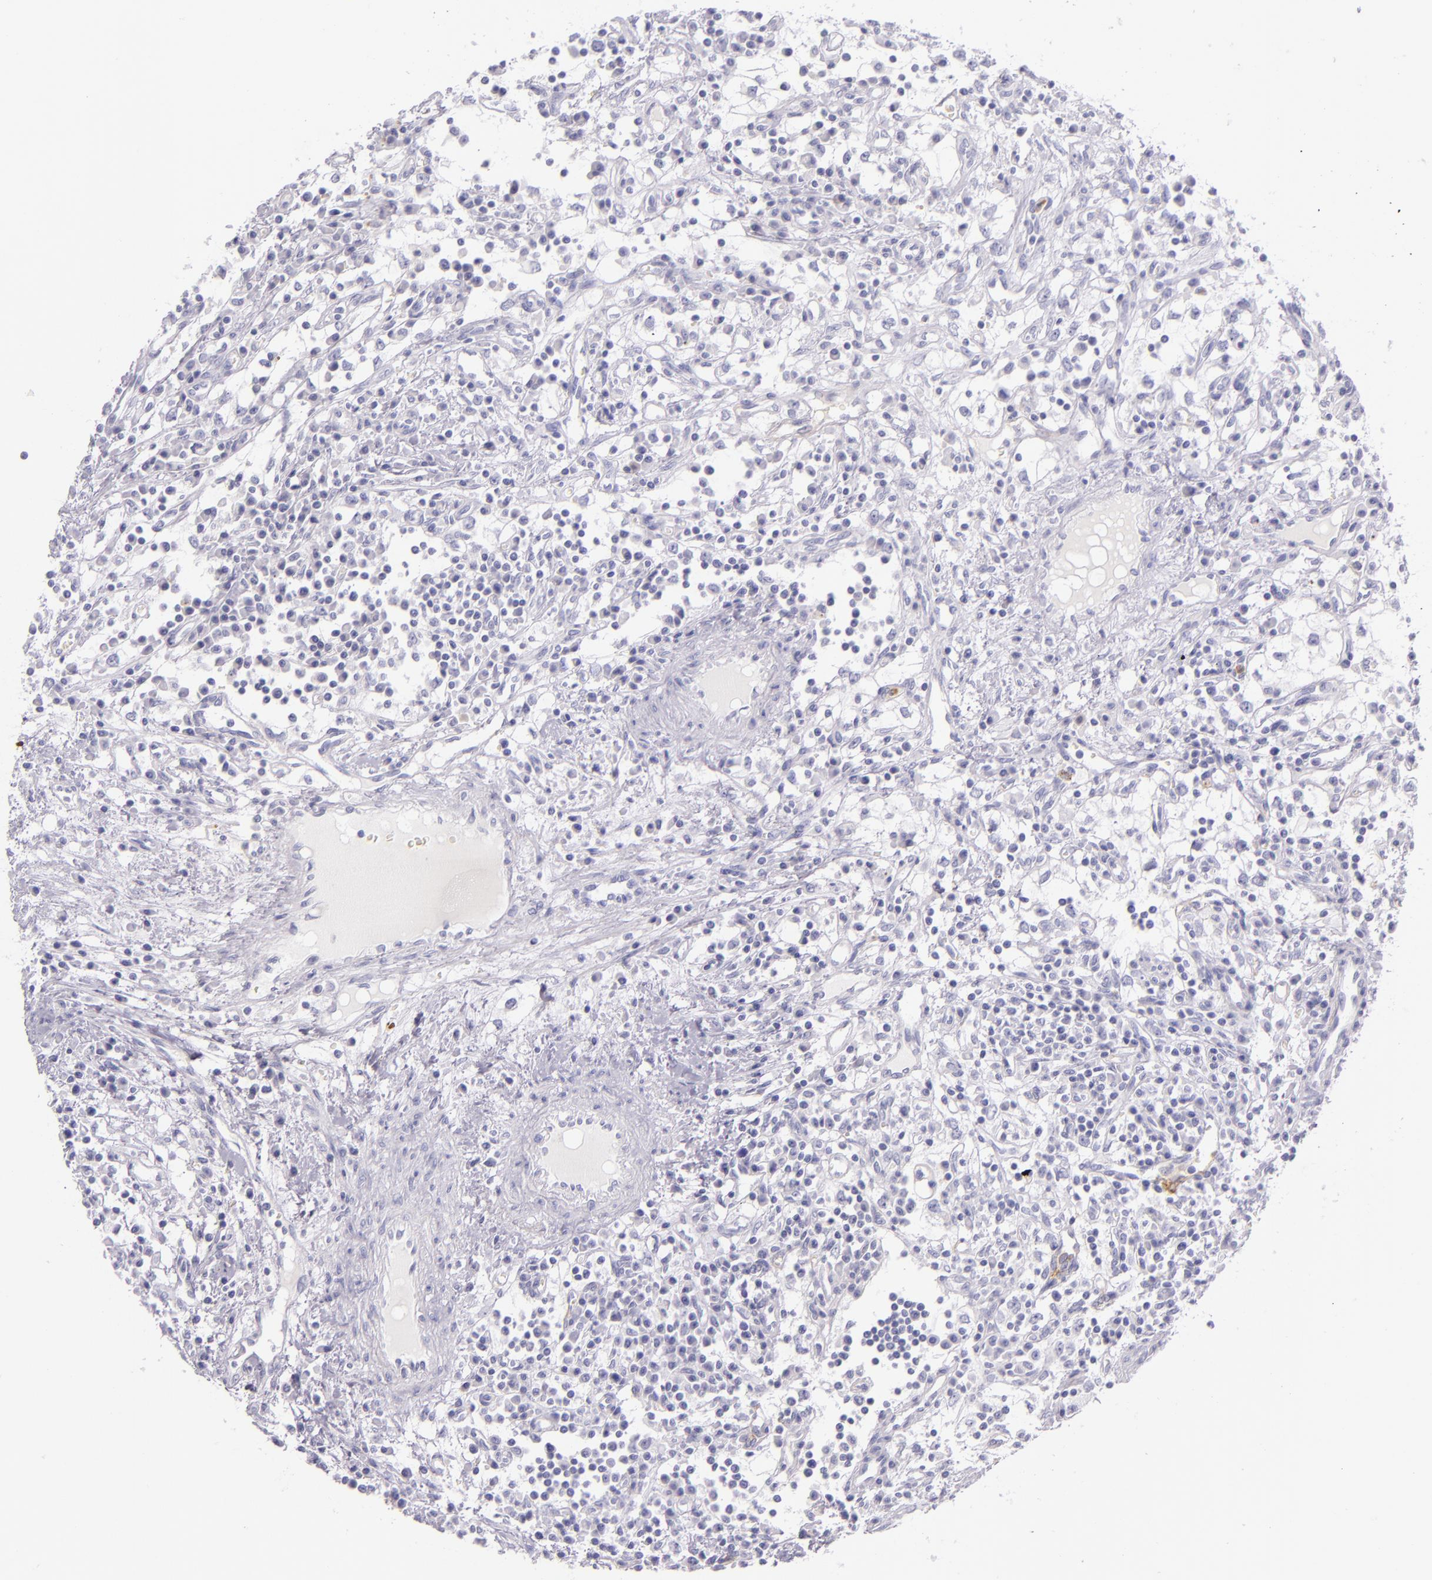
{"staining": {"intensity": "negative", "quantity": "none", "location": "none"}, "tissue": "renal cancer", "cell_type": "Tumor cells", "image_type": "cancer", "snomed": [{"axis": "morphology", "description": "Adenocarcinoma, NOS"}, {"axis": "topography", "description": "Kidney"}], "caption": "This is an immunohistochemistry photomicrograph of renal adenocarcinoma. There is no positivity in tumor cells.", "gene": "CEACAM1", "patient": {"sex": "male", "age": 82}}